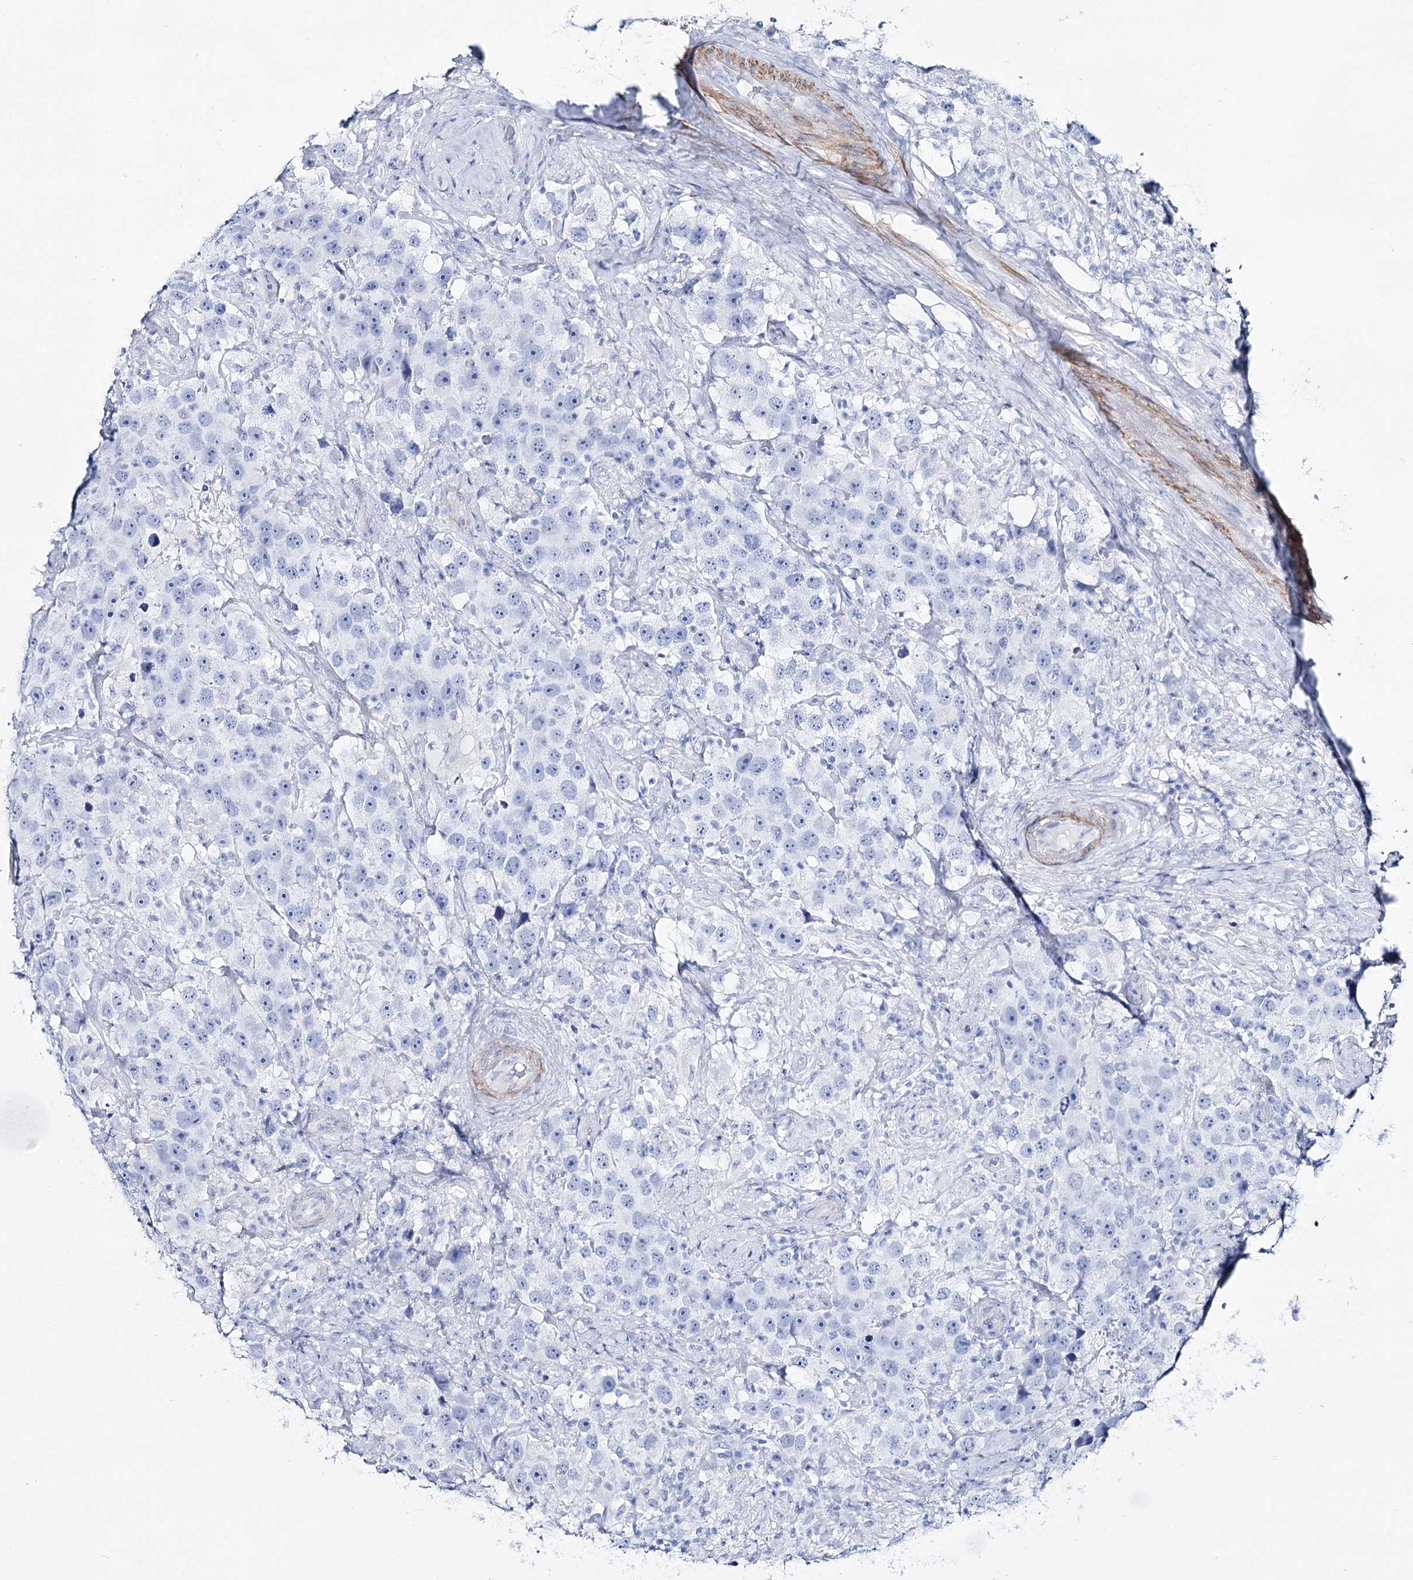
{"staining": {"intensity": "negative", "quantity": "none", "location": "none"}, "tissue": "testis cancer", "cell_type": "Tumor cells", "image_type": "cancer", "snomed": [{"axis": "morphology", "description": "Seminoma, NOS"}, {"axis": "topography", "description": "Testis"}], "caption": "High magnification brightfield microscopy of seminoma (testis) stained with DAB (3,3'-diaminobenzidine) (brown) and counterstained with hematoxylin (blue): tumor cells show no significant positivity.", "gene": "CSN3", "patient": {"sex": "male", "age": 49}}